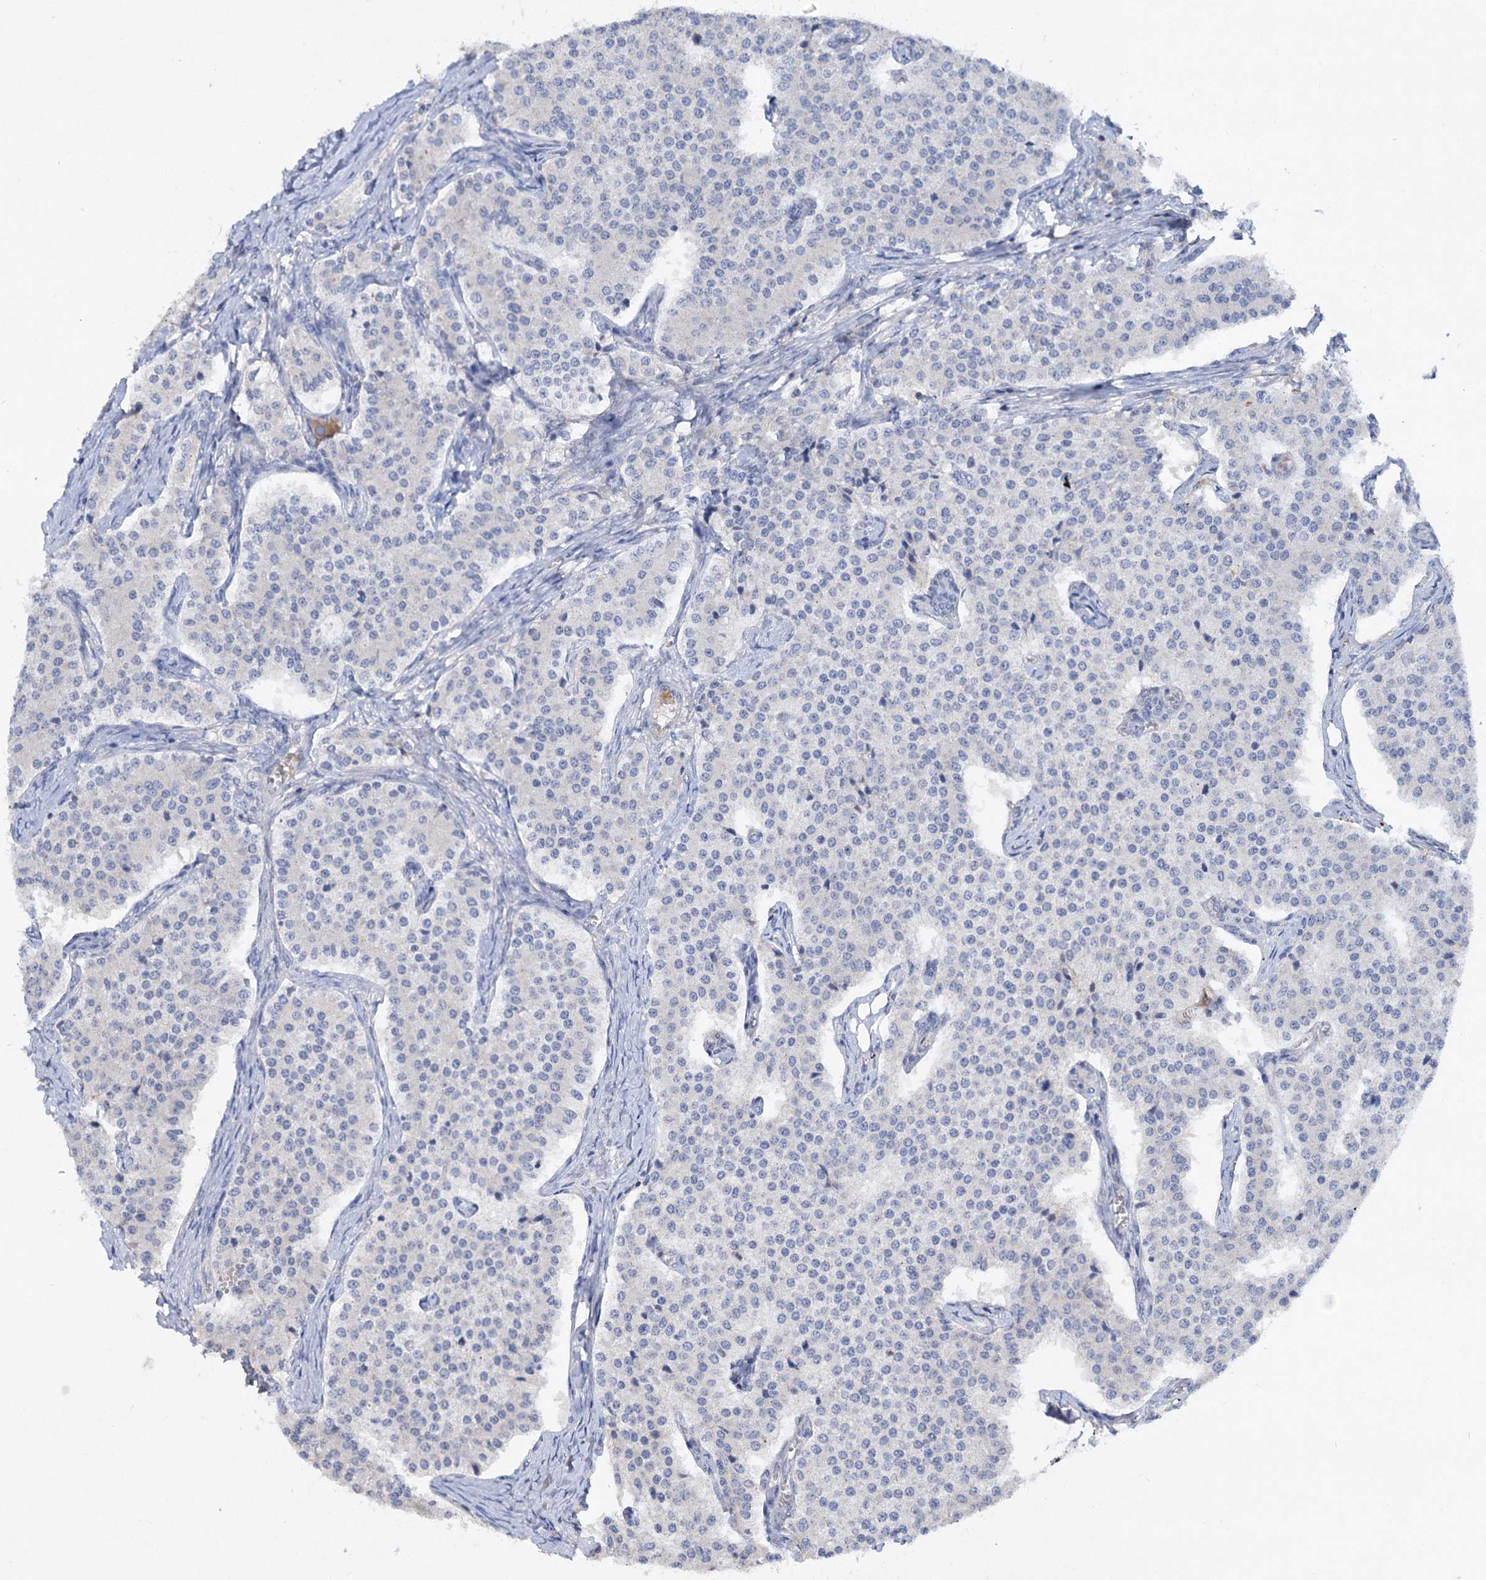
{"staining": {"intensity": "negative", "quantity": "none", "location": "none"}, "tissue": "carcinoid", "cell_type": "Tumor cells", "image_type": "cancer", "snomed": [{"axis": "morphology", "description": "Carcinoid, malignant, NOS"}, {"axis": "topography", "description": "Colon"}], "caption": "Photomicrograph shows no protein positivity in tumor cells of carcinoid (malignant) tissue. The staining is performed using DAB (3,3'-diaminobenzidine) brown chromogen with nuclei counter-stained in using hematoxylin.", "gene": "ATP4A", "patient": {"sex": "female", "age": 52}}